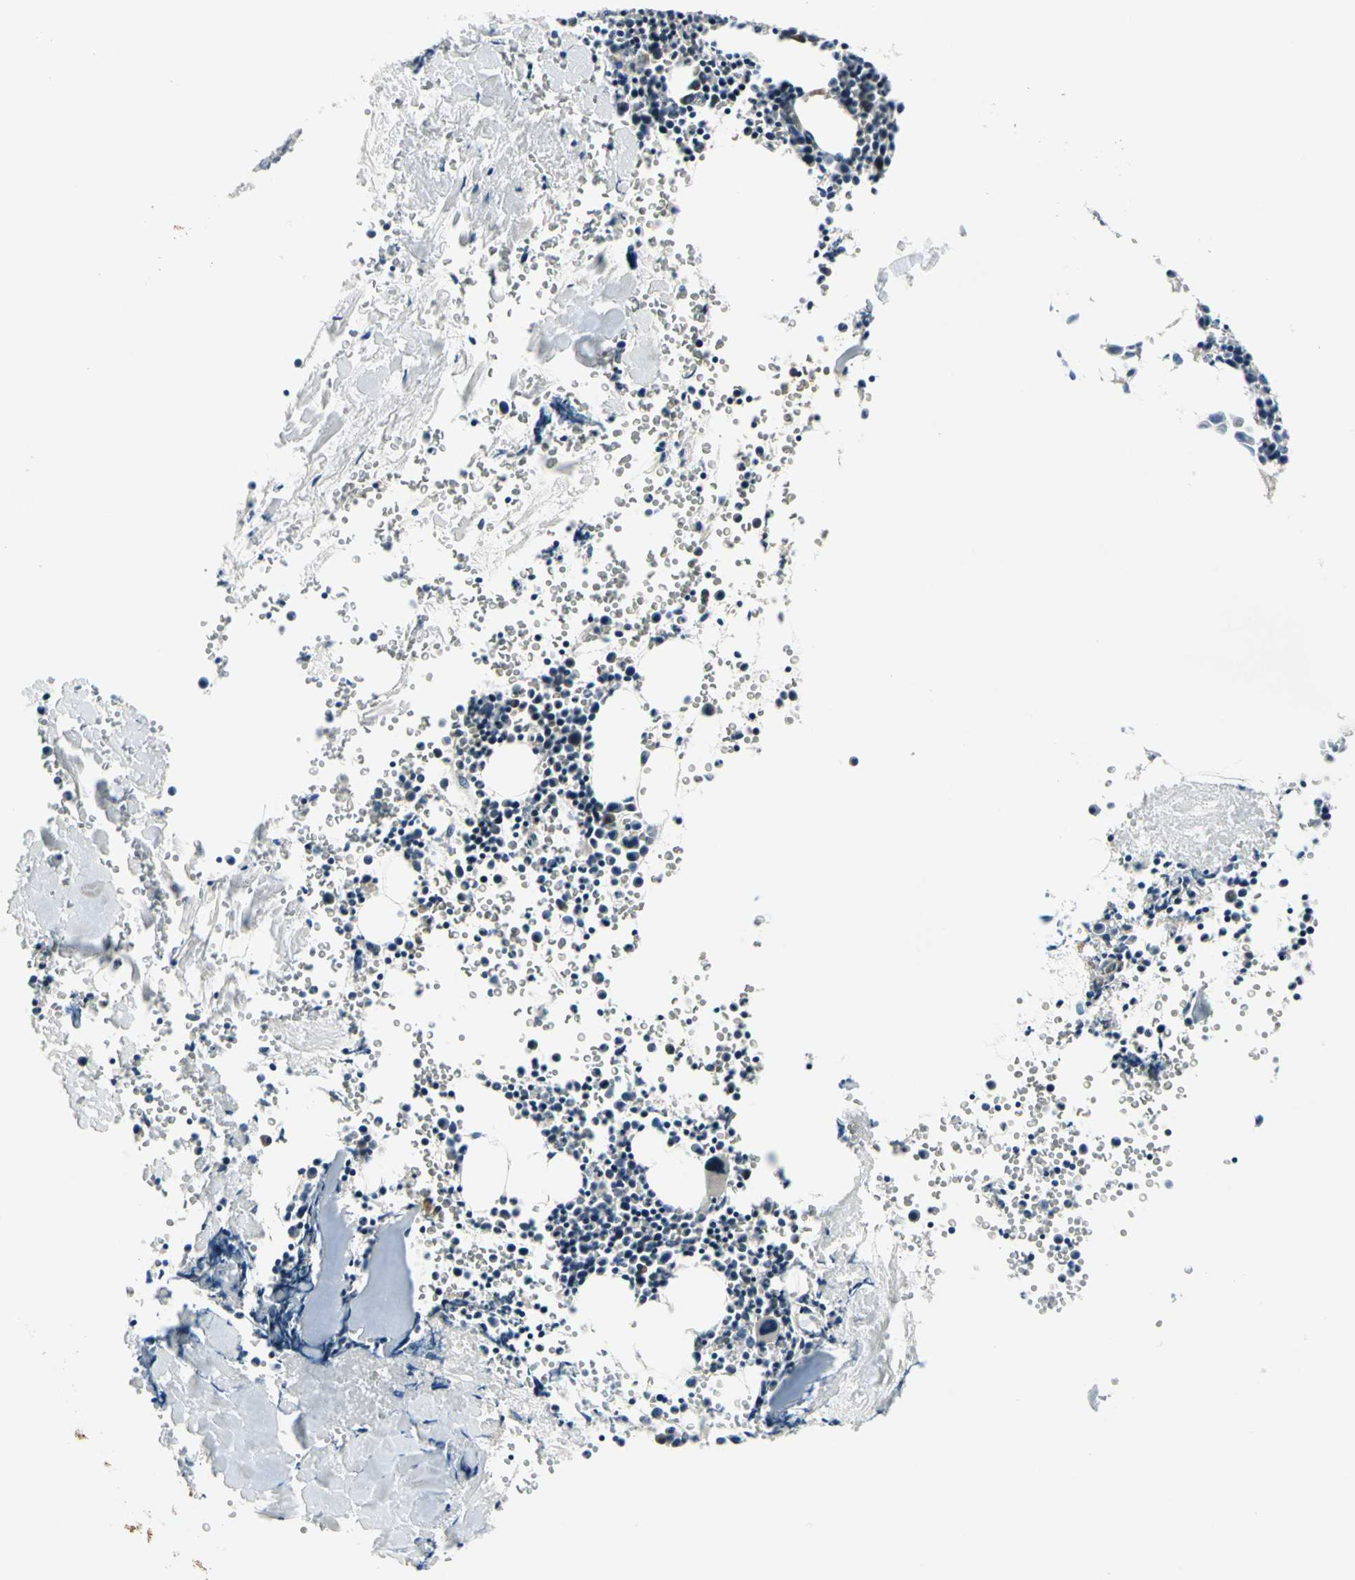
{"staining": {"intensity": "negative", "quantity": "none", "location": "none"}, "tissue": "bone marrow", "cell_type": "Hematopoietic cells", "image_type": "normal", "snomed": [{"axis": "morphology", "description": "Normal tissue, NOS"}, {"axis": "morphology", "description": "Inflammation, NOS"}, {"axis": "topography", "description": "Bone marrow"}], "caption": "Immunohistochemical staining of benign bone marrow reveals no significant staining in hematopoietic cells.", "gene": "SELENOK", "patient": {"sex": "female", "age": 17}}